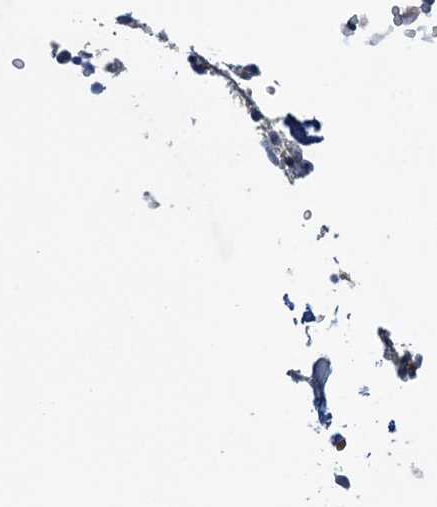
{"staining": {"intensity": "moderate", "quantity": "<25%", "location": "cytoplasmic/membranous"}, "tissue": "bone marrow", "cell_type": "Hematopoietic cells", "image_type": "normal", "snomed": [{"axis": "morphology", "description": "Normal tissue, NOS"}, {"axis": "topography", "description": "Bone marrow"}], "caption": "Approximately <25% of hematopoietic cells in normal bone marrow reveal moderate cytoplasmic/membranous protein staining as visualized by brown immunohistochemical staining.", "gene": "ALG2", "patient": {"sex": "male", "age": 70}}